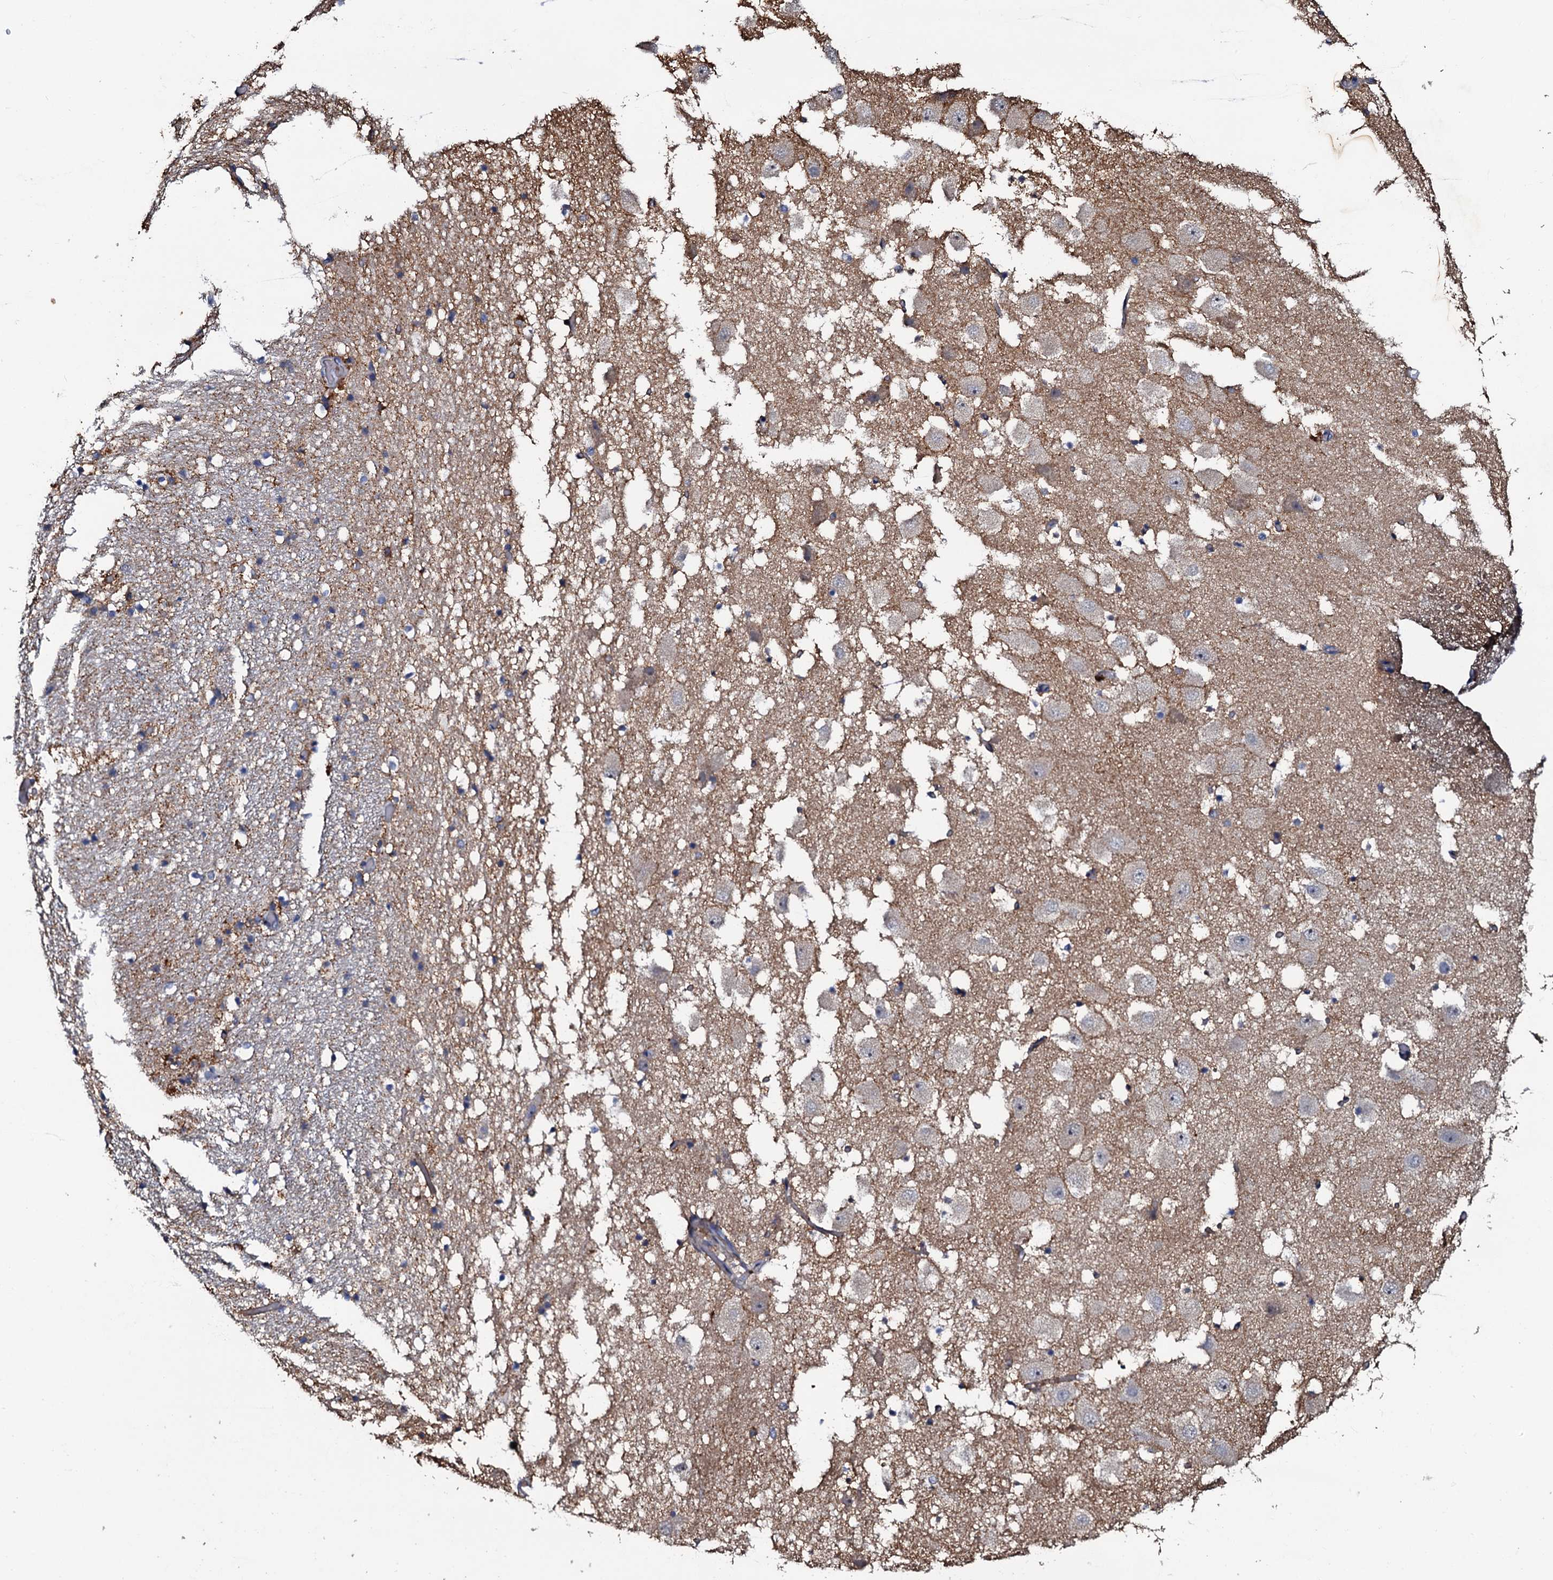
{"staining": {"intensity": "weak", "quantity": "<25%", "location": "cytoplasmic/membranous"}, "tissue": "hippocampus", "cell_type": "Glial cells", "image_type": "normal", "snomed": [{"axis": "morphology", "description": "Normal tissue, NOS"}, {"axis": "topography", "description": "Hippocampus"}], "caption": "High magnification brightfield microscopy of unremarkable hippocampus stained with DAB (3,3'-diaminobenzidine) (brown) and counterstained with hematoxylin (blue): glial cells show no significant staining.", "gene": "CPNE2", "patient": {"sex": "female", "age": 52}}